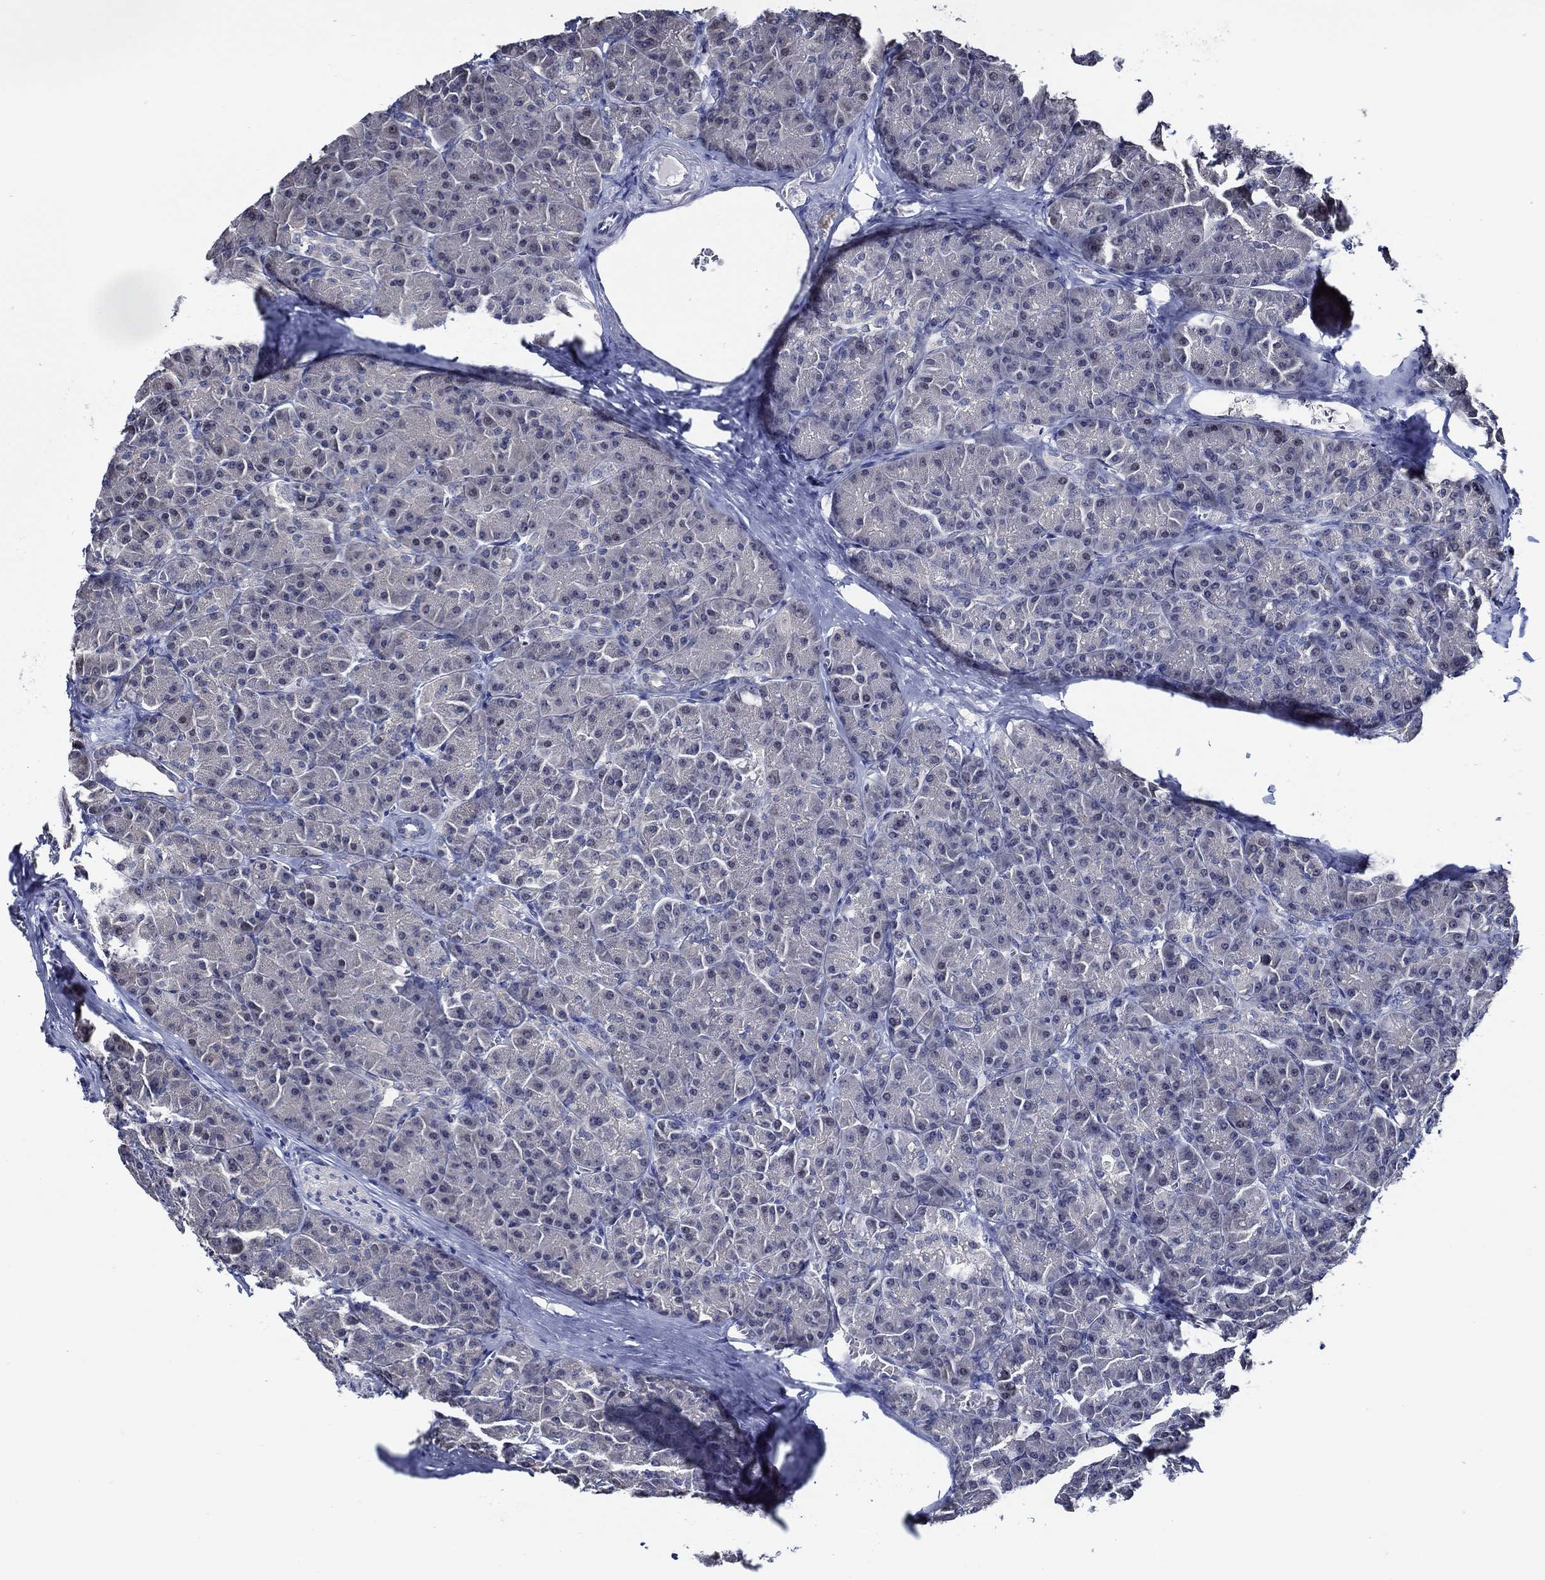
{"staining": {"intensity": "negative", "quantity": "none", "location": "none"}, "tissue": "pancreas", "cell_type": "Exocrine glandular cells", "image_type": "normal", "snomed": [{"axis": "morphology", "description": "Normal tissue, NOS"}, {"axis": "topography", "description": "Pancreas"}], "caption": "IHC of benign human pancreas demonstrates no positivity in exocrine glandular cells. (Immunohistochemistry, brightfield microscopy, high magnification).", "gene": "C8orf48", "patient": {"sex": "male", "age": 57}}